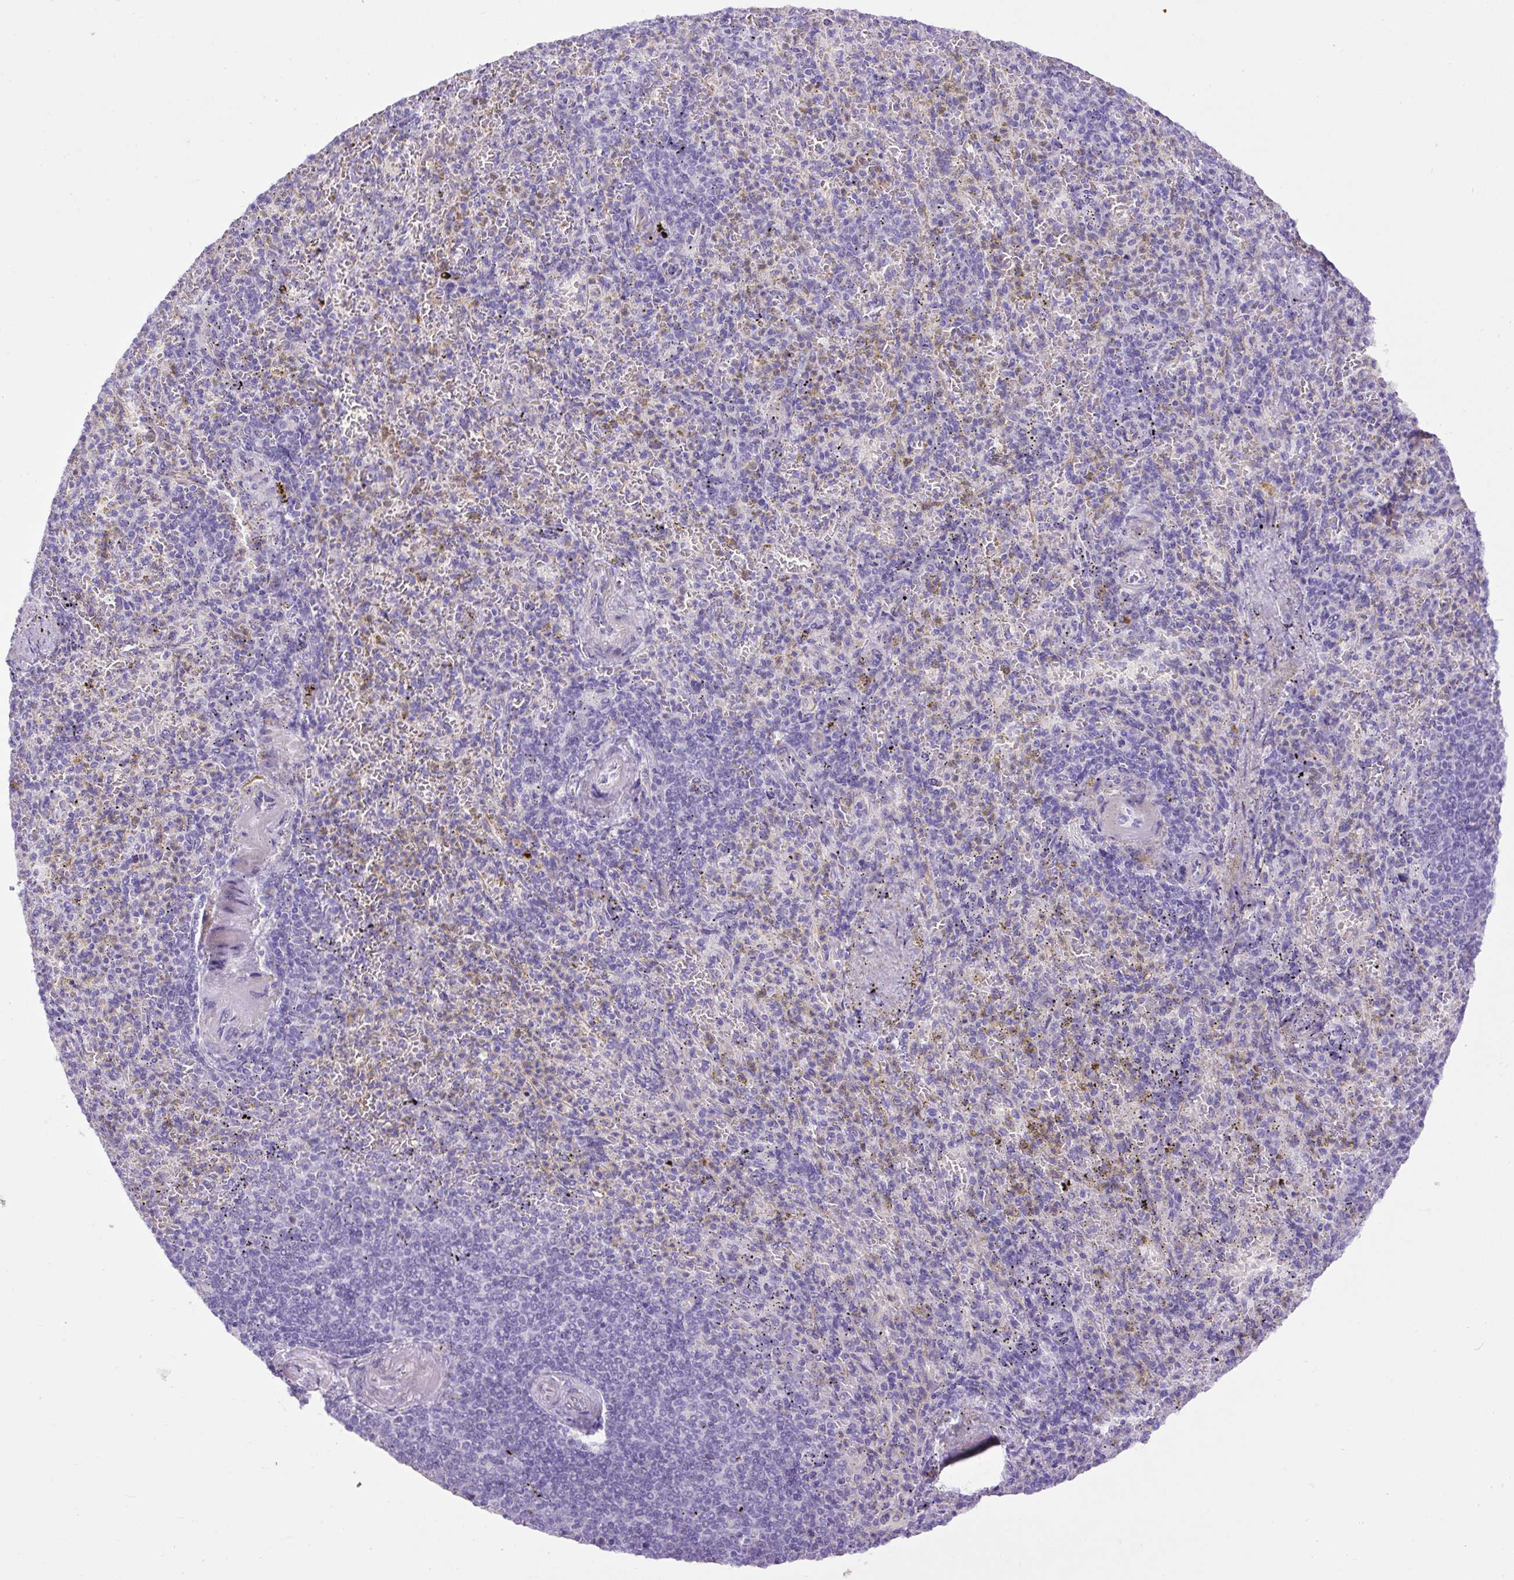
{"staining": {"intensity": "negative", "quantity": "none", "location": "none"}, "tissue": "spleen", "cell_type": "Cells in red pulp", "image_type": "normal", "snomed": [{"axis": "morphology", "description": "Normal tissue, NOS"}, {"axis": "topography", "description": "Spleen"}], "caption": "Immunohistochemistry photomicrograph of normal spleen stained for a protein (brown), which displays no staining in cells in red pulp.", "gene": "SPTBN5", "patient": {"sex": "female", "age": 74}}